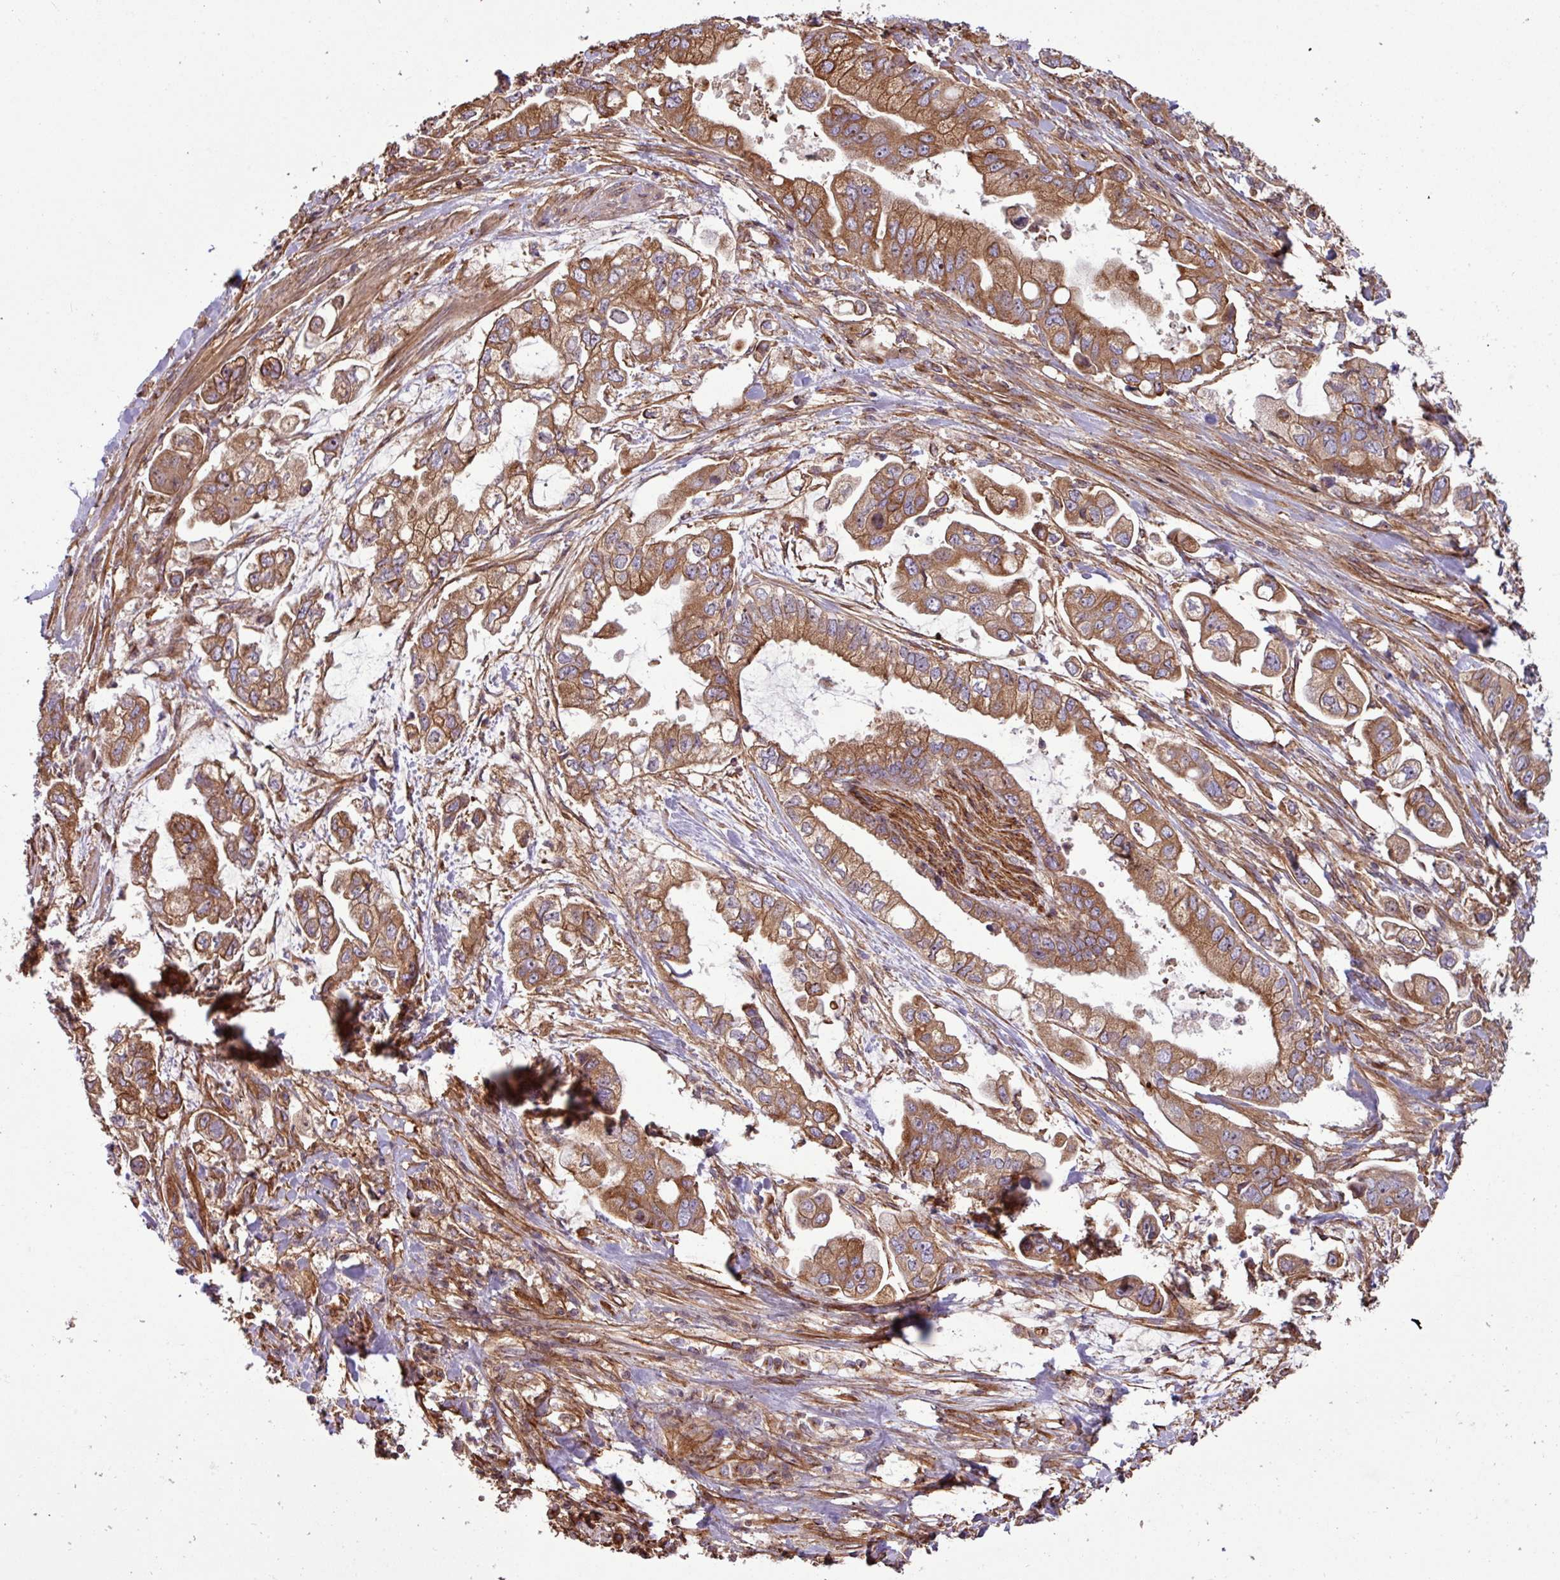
{"staining": {"intensity": "strong", "quantity": ">75%", "location": "cytoplasmic/membranous,nuclear"}, "tissue": "stomach cancer", "cell_type": "Tumor cells", "image_type": "cancer", "snomed": [{"axis": "morphology", "description": "Adenocarcinoma, NOS"}, {"axis": "topography", "description": "Stomach"}], "caption": "Immunohistochemistry (IHC) photomicrograph of stomach adenocarcinoma stained for a protein (brown), which demonstrates high levels of strong cytoplasmic/membranous and nuclear staining in approximately >75% of tumor cells.", "gene": "ZNF300", "patient": {"sex": "male", "age": 62}}